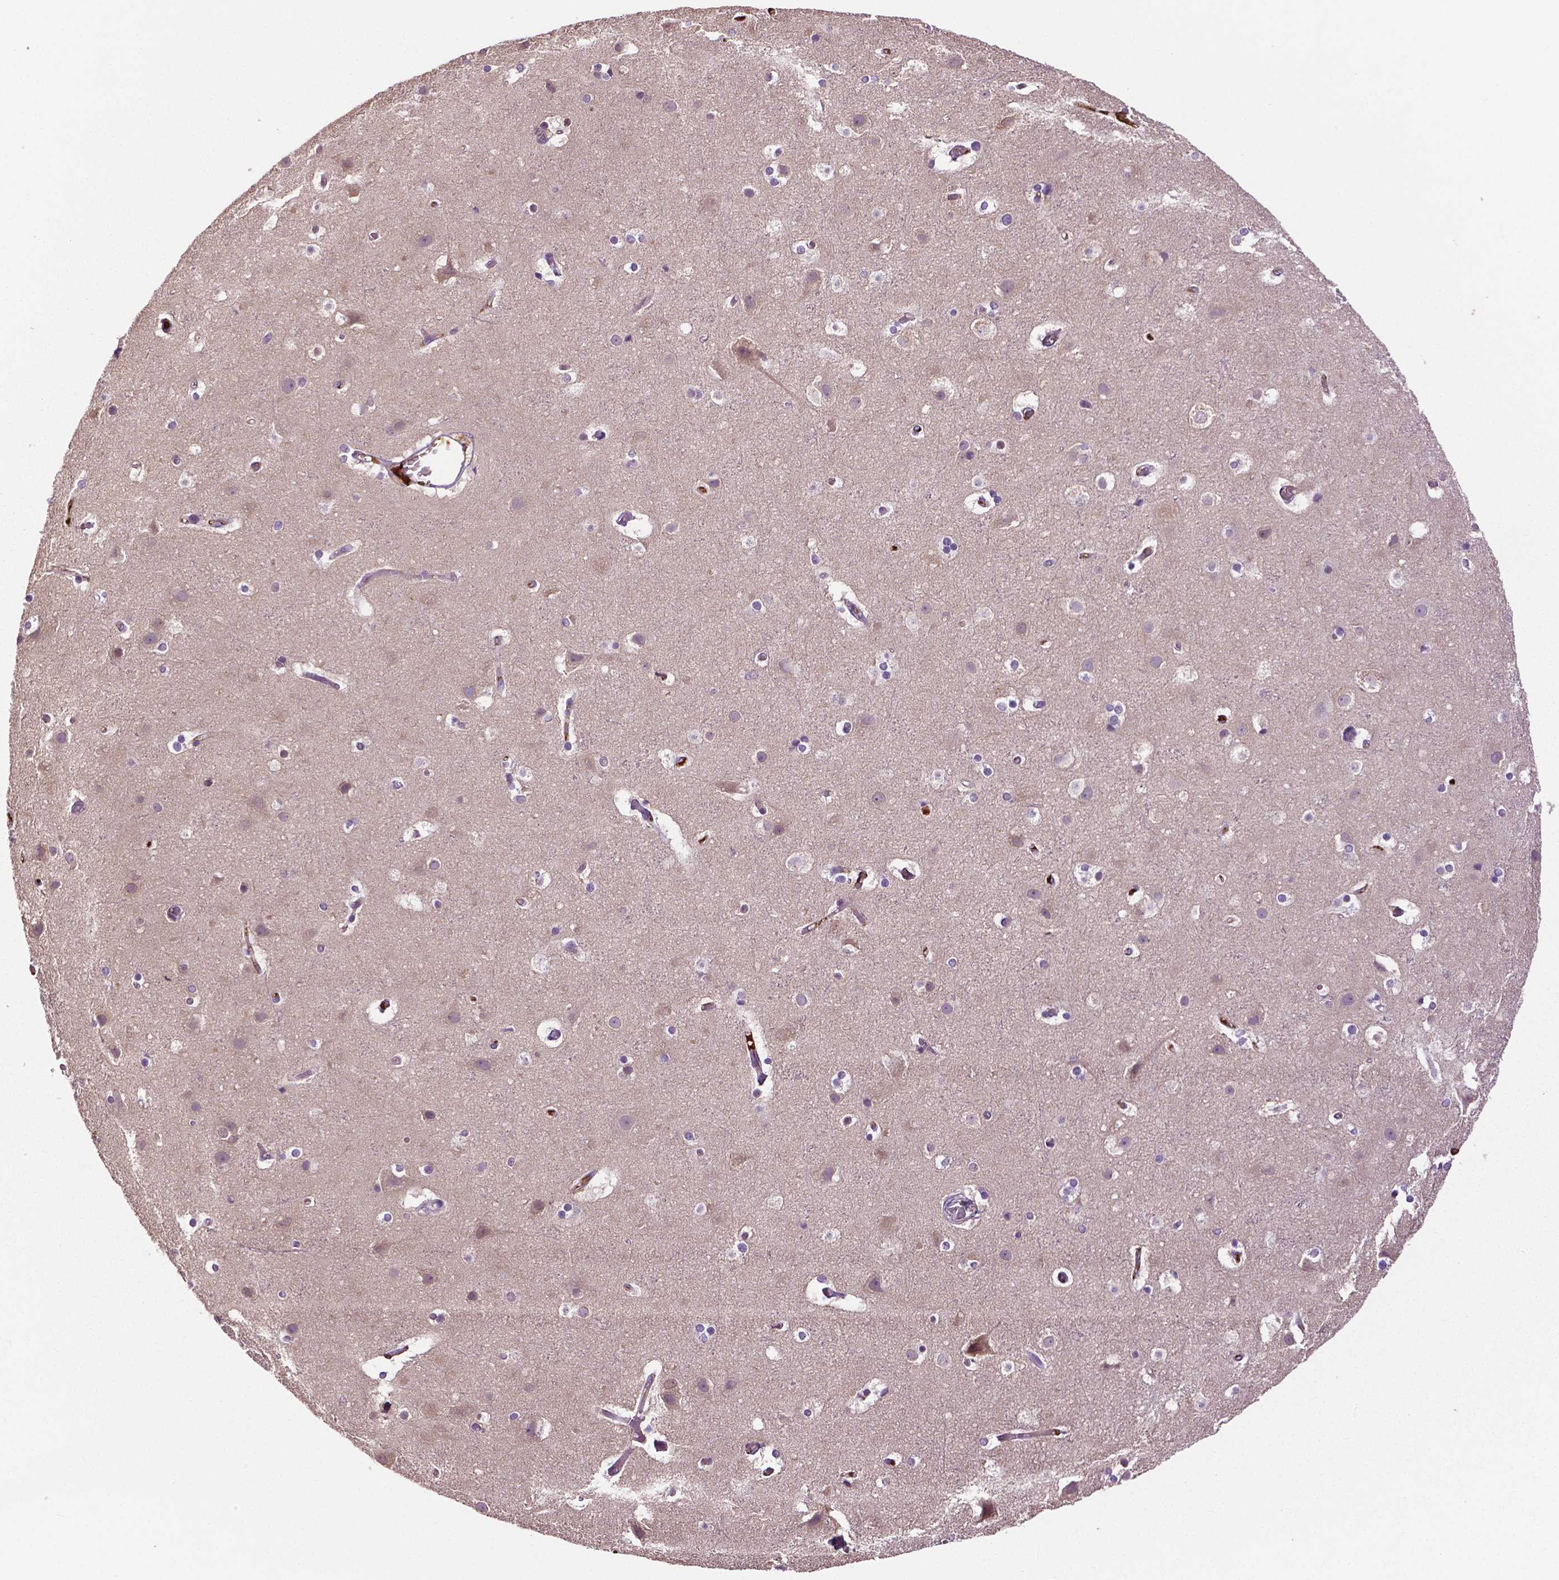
{"staining": {"intensity": "negative", "quantity": "none", "location": "none"}, "tissue": "cerebral cortex", "cell_type": "Endothelial cells", "image_type": "normal", "snomed": [{"axis": "morphology", "description": "Normal tissue, NOS"}, {"axis": "topography", "description": "Cerebral cortex"}], "caption": "Histopathology image shows no significant protein positivity in endothelial cells of normal cerebral cortex. (Stains: DAB IHC with hematoxylin counter stain, Microscopy: brightfield microscopy at high magnification).", "gene": "PTPN5", "patient": {"sex": "female", "age": 52}}